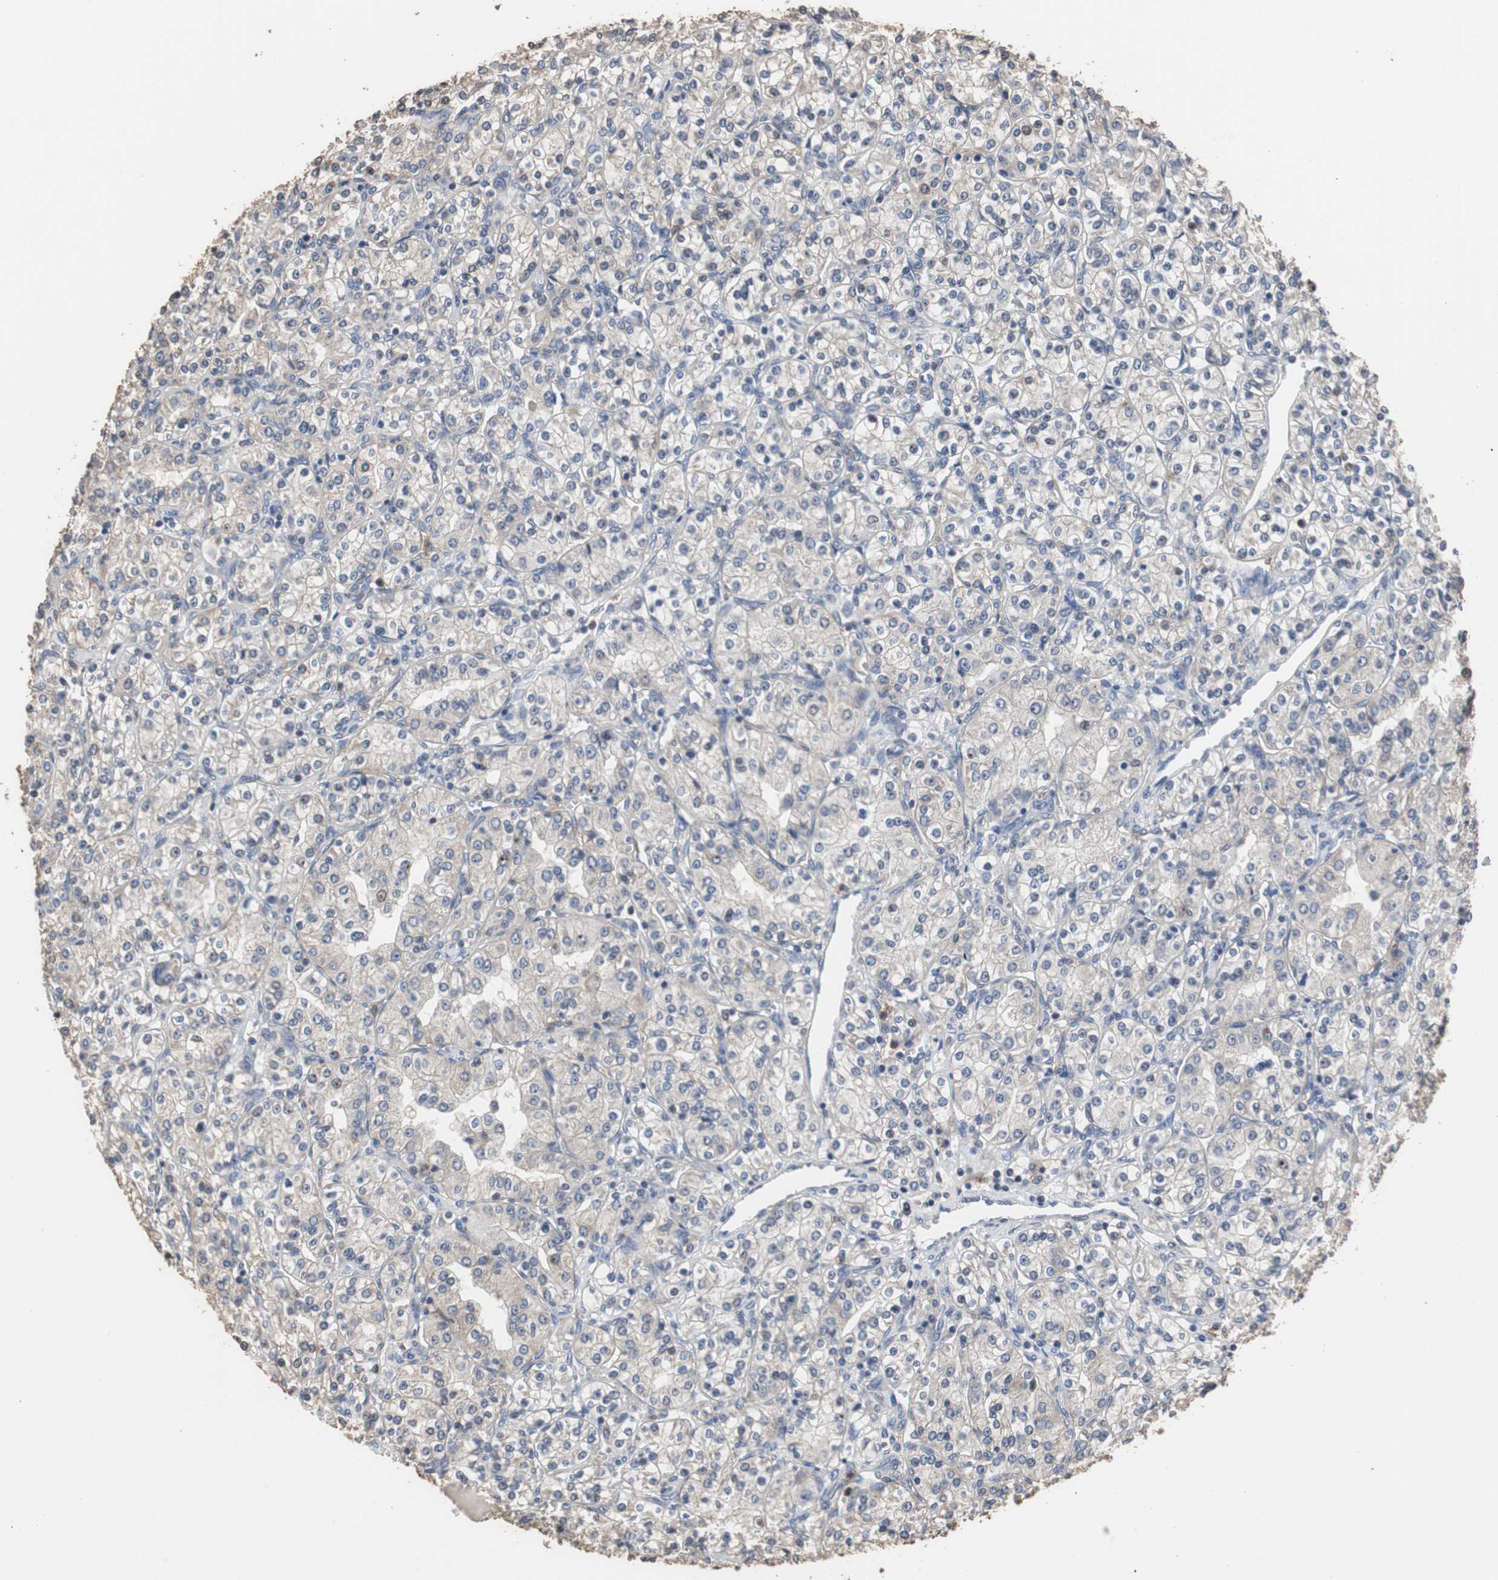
{"staining": {"intensity": "weak", "quantity": "<25%", "location": "cytoplasmic/membranous"}, "tissue": "renal cancer", "cell_type": "Tumor cells", "image_type": "cancer", "snomed": [{"axis": "morphology", "description": "Adenocarcinoma, NOS"}, {"axis": "topography", "description": "Kidney"}], "caption": "IHC of human renal cancer displays no expression in tumor cells.", "gene": "SCIMP", "patient": {"sex": "male", "age": 77}}